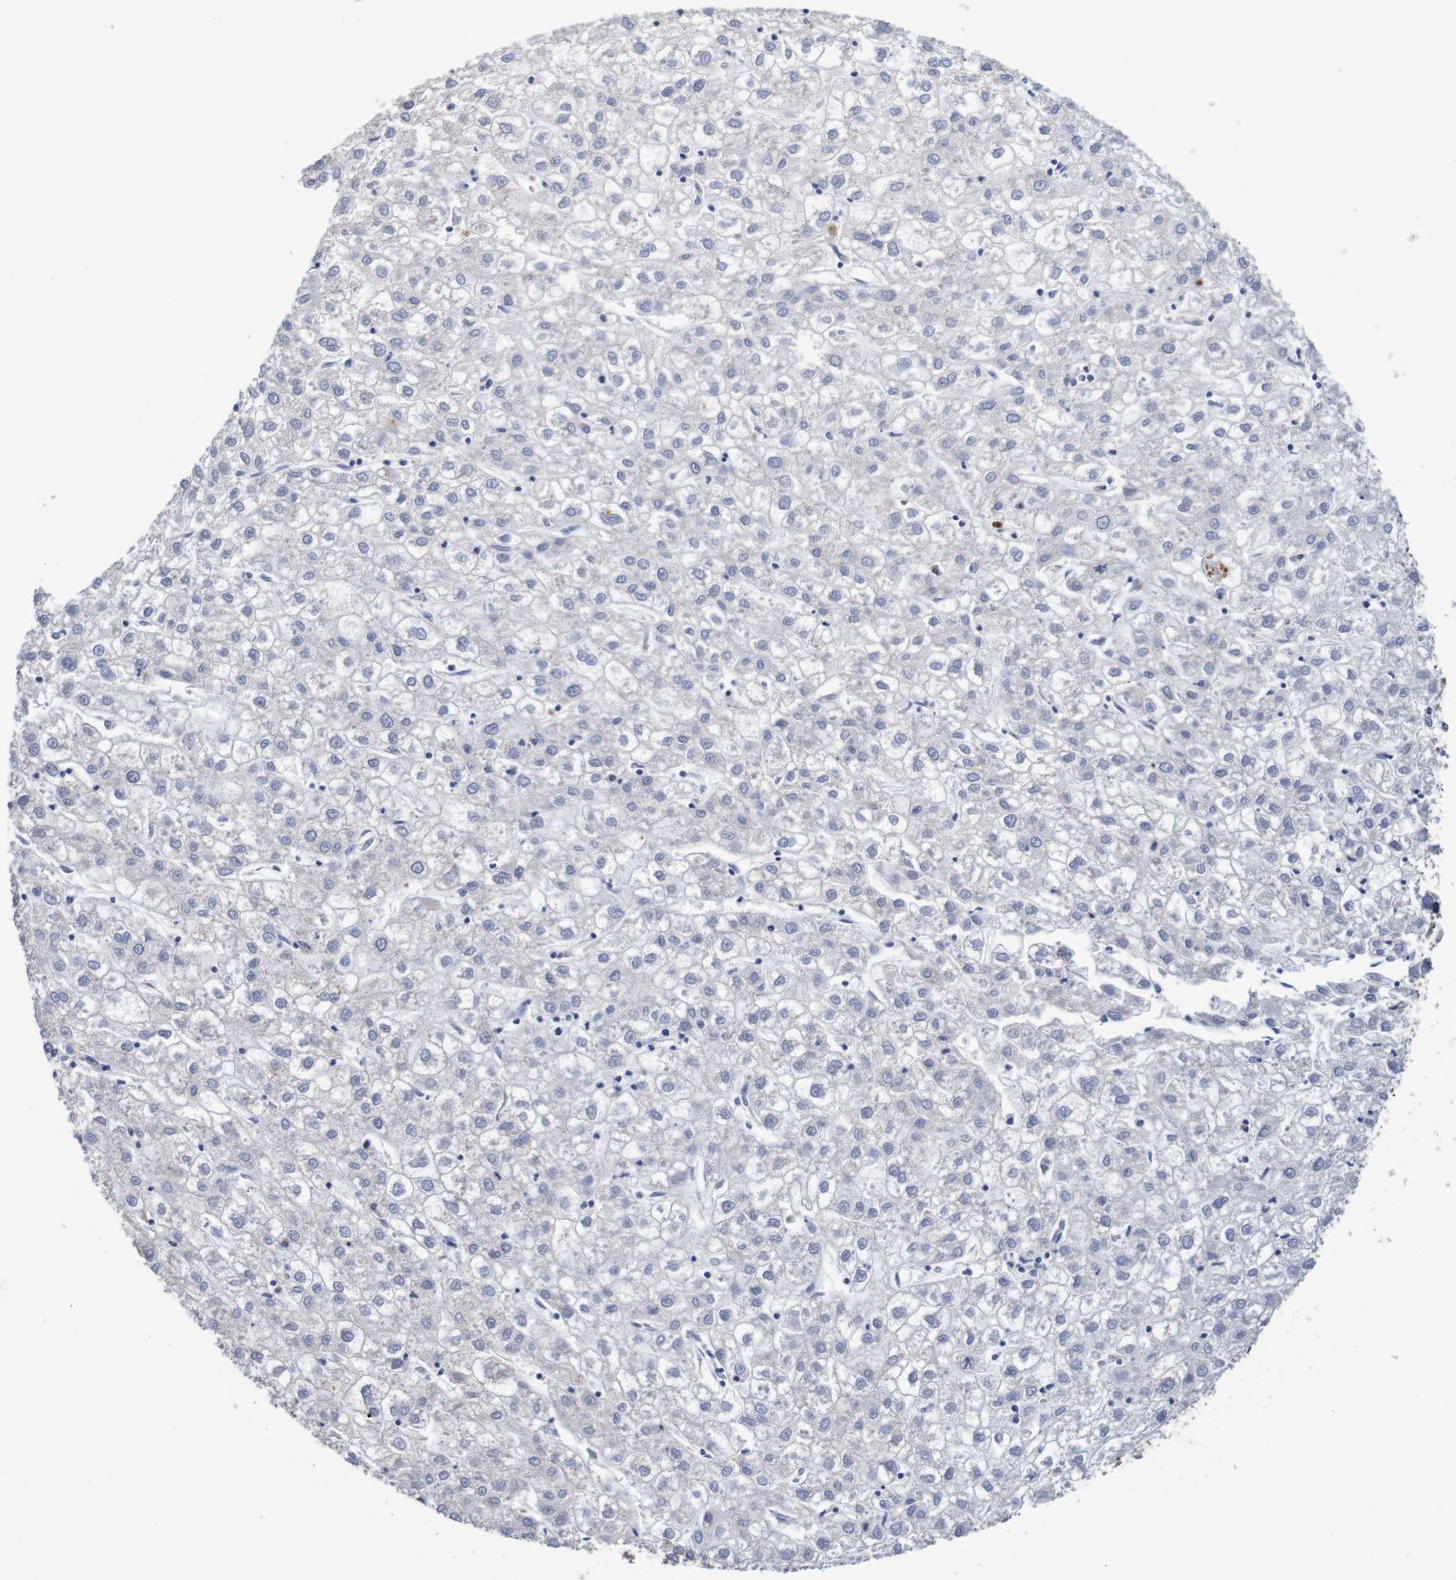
{"staining": {"intensity": "negative", "quantity": "none", "location": "none"}, "tissue": "liver cancer", "cell_type": "Tumor cells", "image_type": "cancer", "snomed": [{"axis": "morphology", "description": "Carcinoma, Hepatocellular, NOS"}, {"axis": "topography", "description": "Liver"}], "caption": "IHC of liver hepatocellular carcinoma shows no positivity in tumor cells. Brightfield microscopy of IHC stained with DAB (brown) and hematoxylin (blue), captured at high magnification.", "gene": "FIBP", "patient": {"sex": "male", "age": 72}}